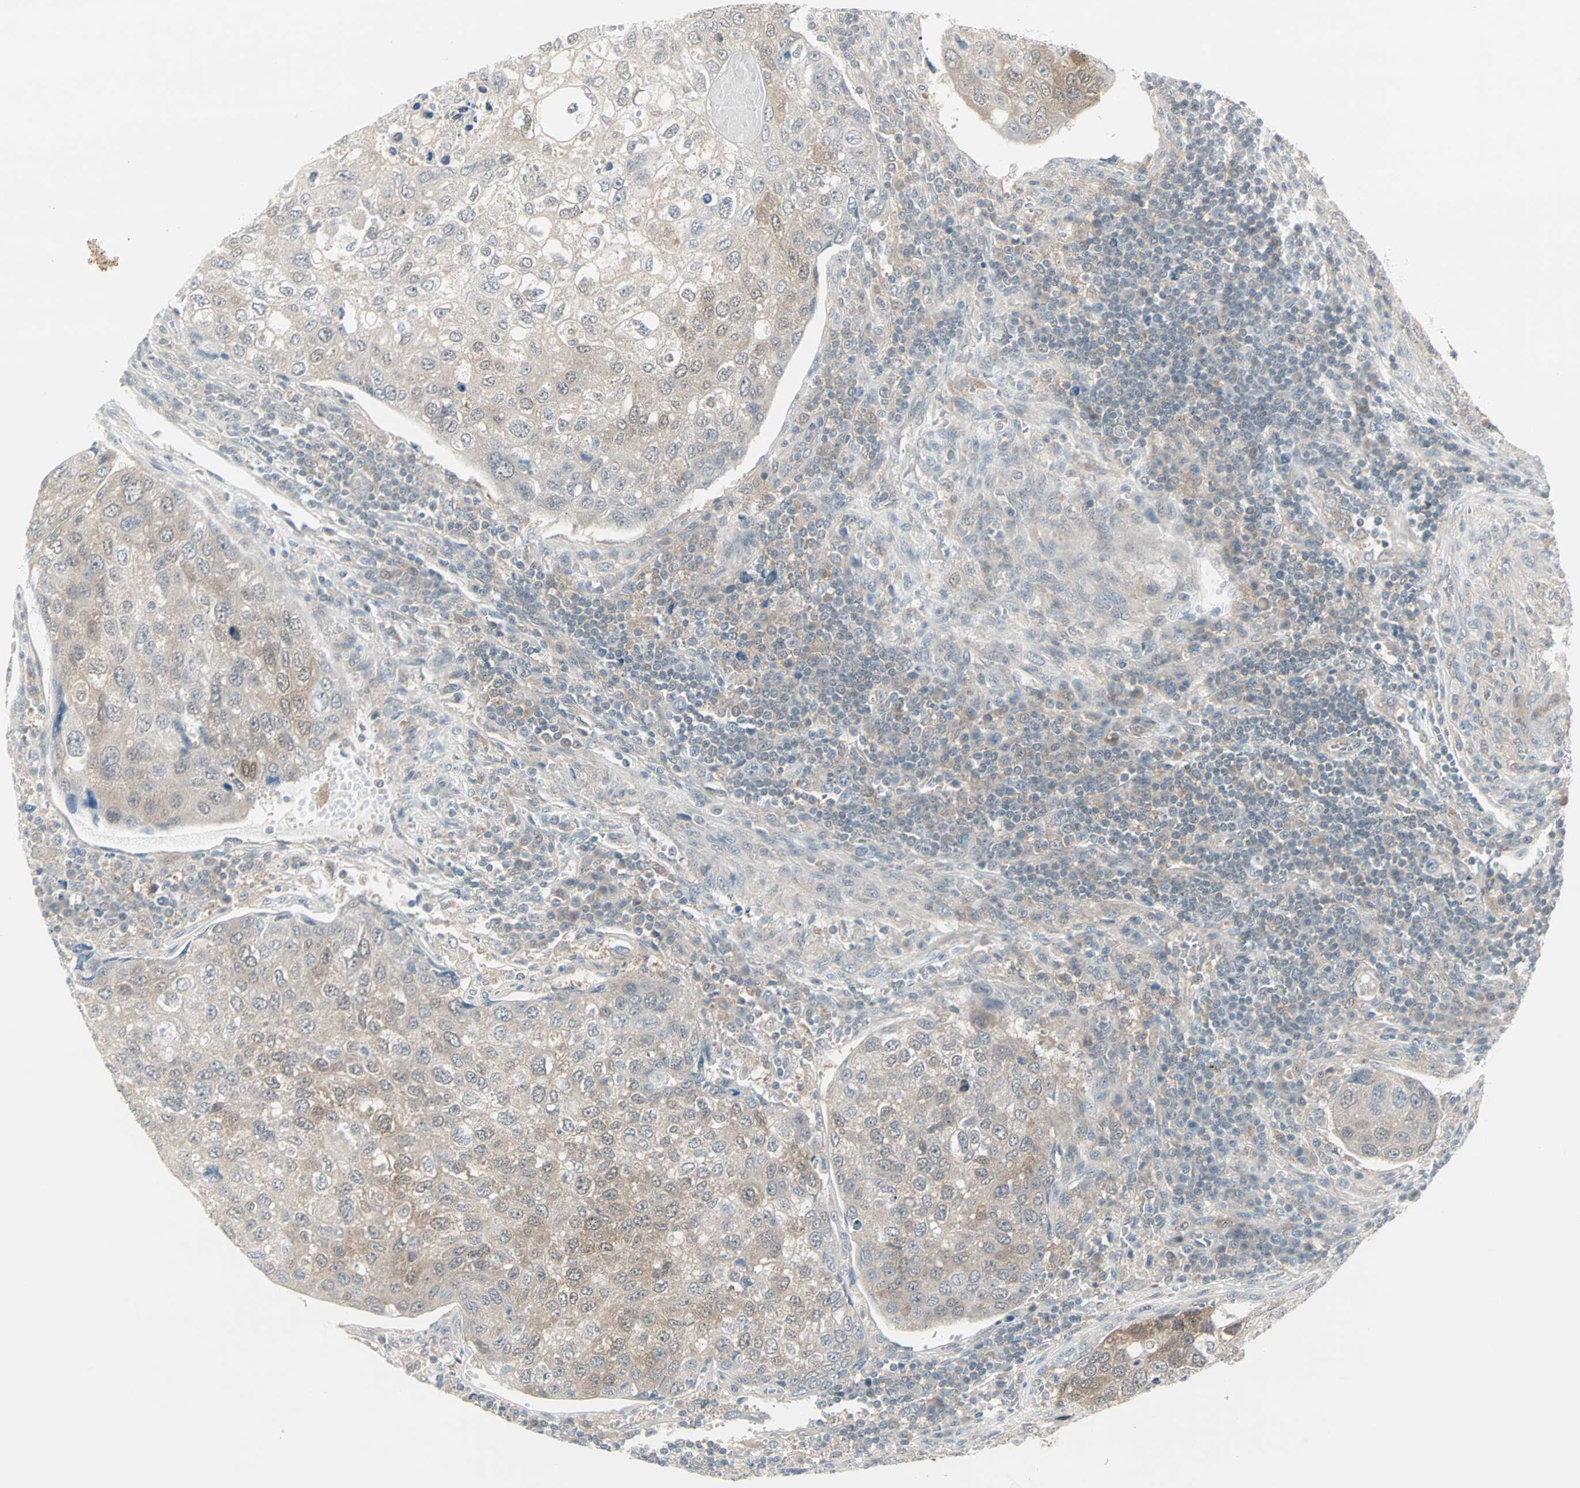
{"staining": {"intensity": "weak", "quantity": "25%-75%", "location": "cytoplasmic/membranous"}, "tissue": "urothelial cancer", "cell_type": "Tumor cells", "image_type": "cancer", "snomed": [{"axis": "morphology", "description": "Urothelial carcinoma, High grade"}, {"axis": "topography", "description": "Lymph node"}, {"axis": "topography", "description": "Urinary bladder"}], "caption": "A brown stain highlights weak cytoplasmic/membranous expression of a protein in urothelial carcinoma (high-grade) tumor cells.", "gene": "PTPA", "patient": {"sex": "male", "age": 51}}